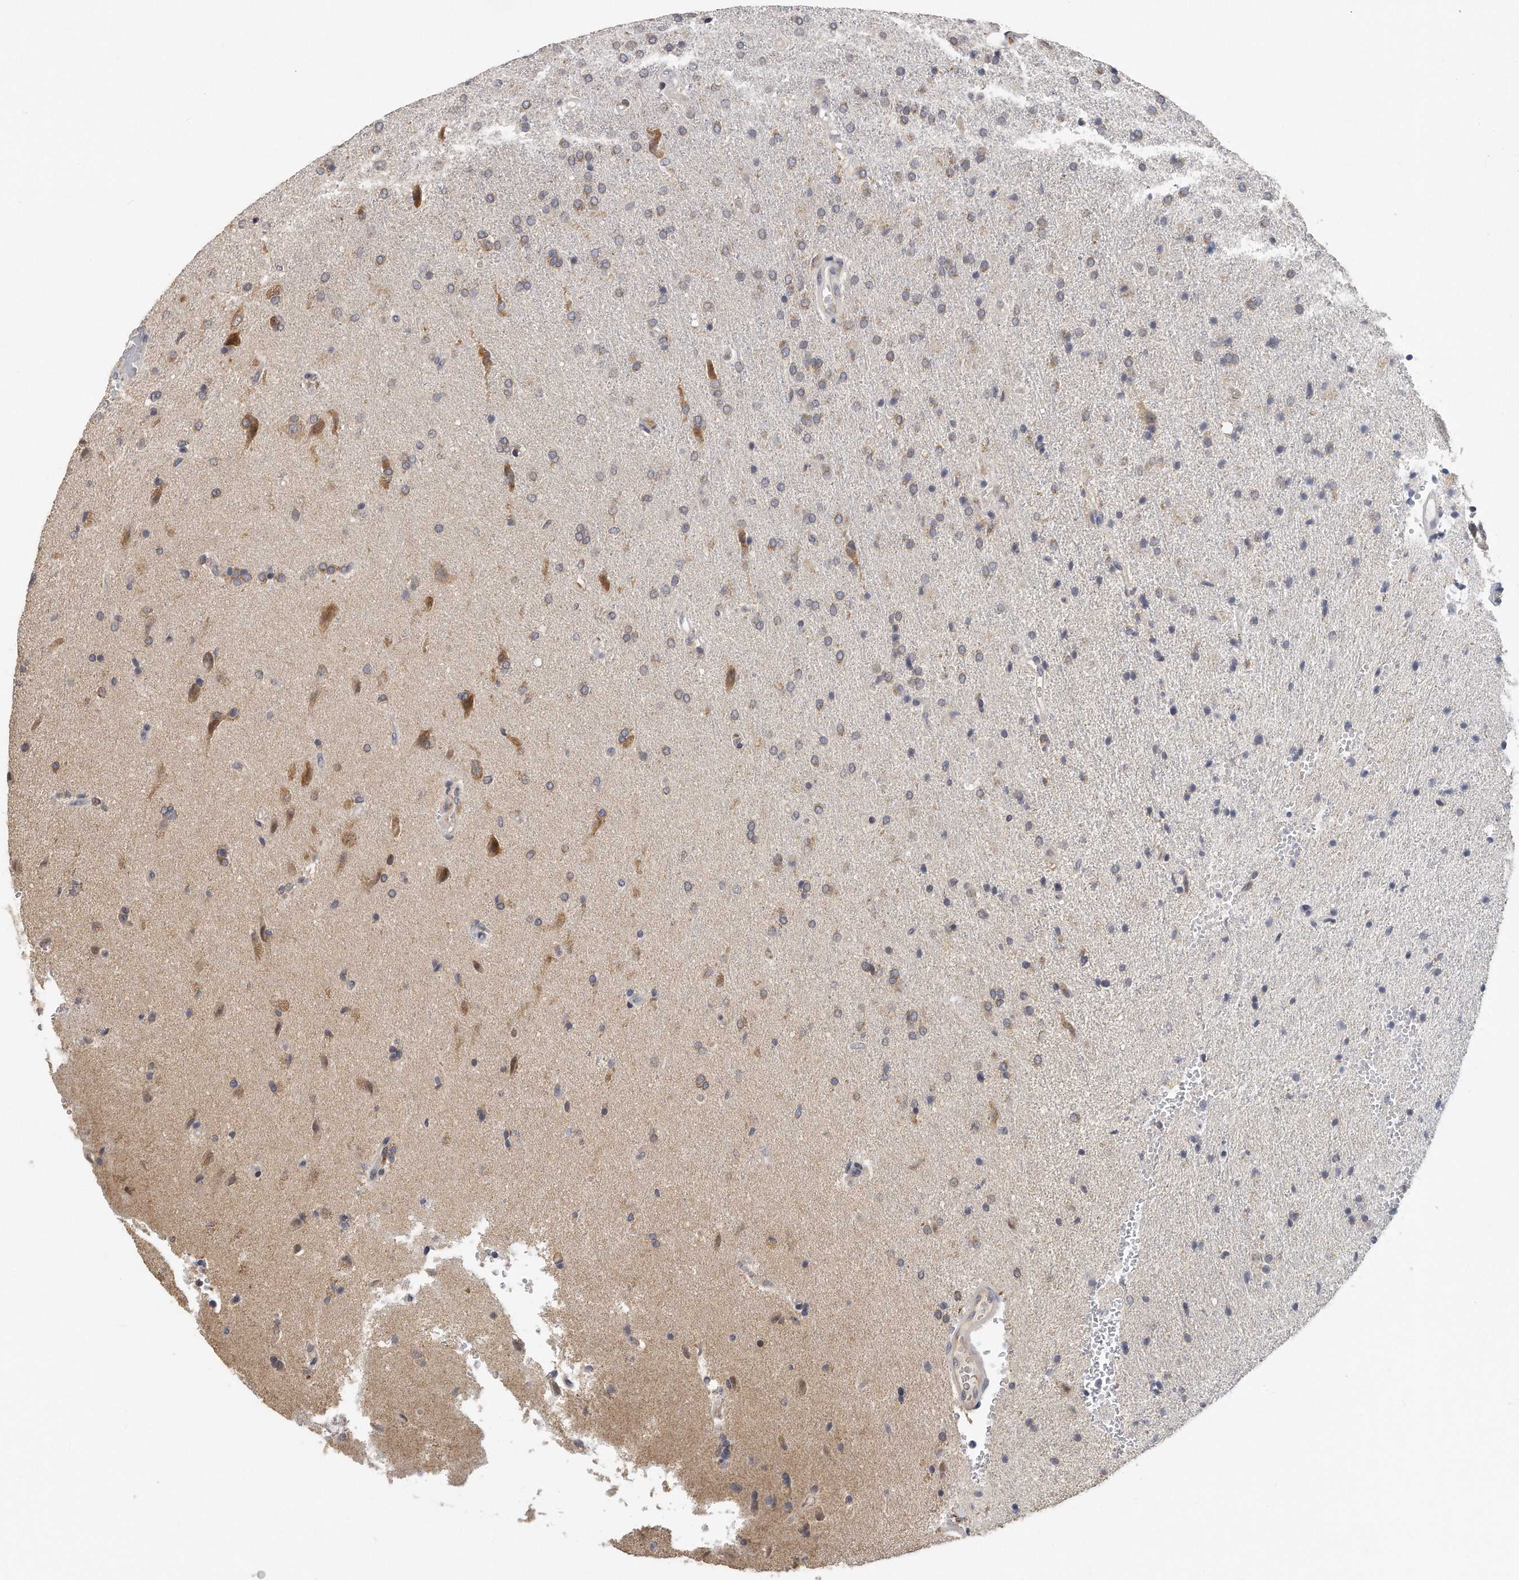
{"staining": {"intensity": "weak", "quantity": ">75%", "location": "cytoplasmic/membranous"}, "tissue": "glioma", "cell_type": "Tumor cells", "image_type": "cancer", "snomed": [{"axis": "morphology", "description": "Glioma, malignant, High grade"}, {"axis": "topography", "description": "Brain"}], "caption": "Tumor cells reveal low levels of weak cytoplasmic/membranous staining in approximately >75% of cells in glioma.", "gene": "EIF3I", "patient": {"sex": "male", "age": 72}}